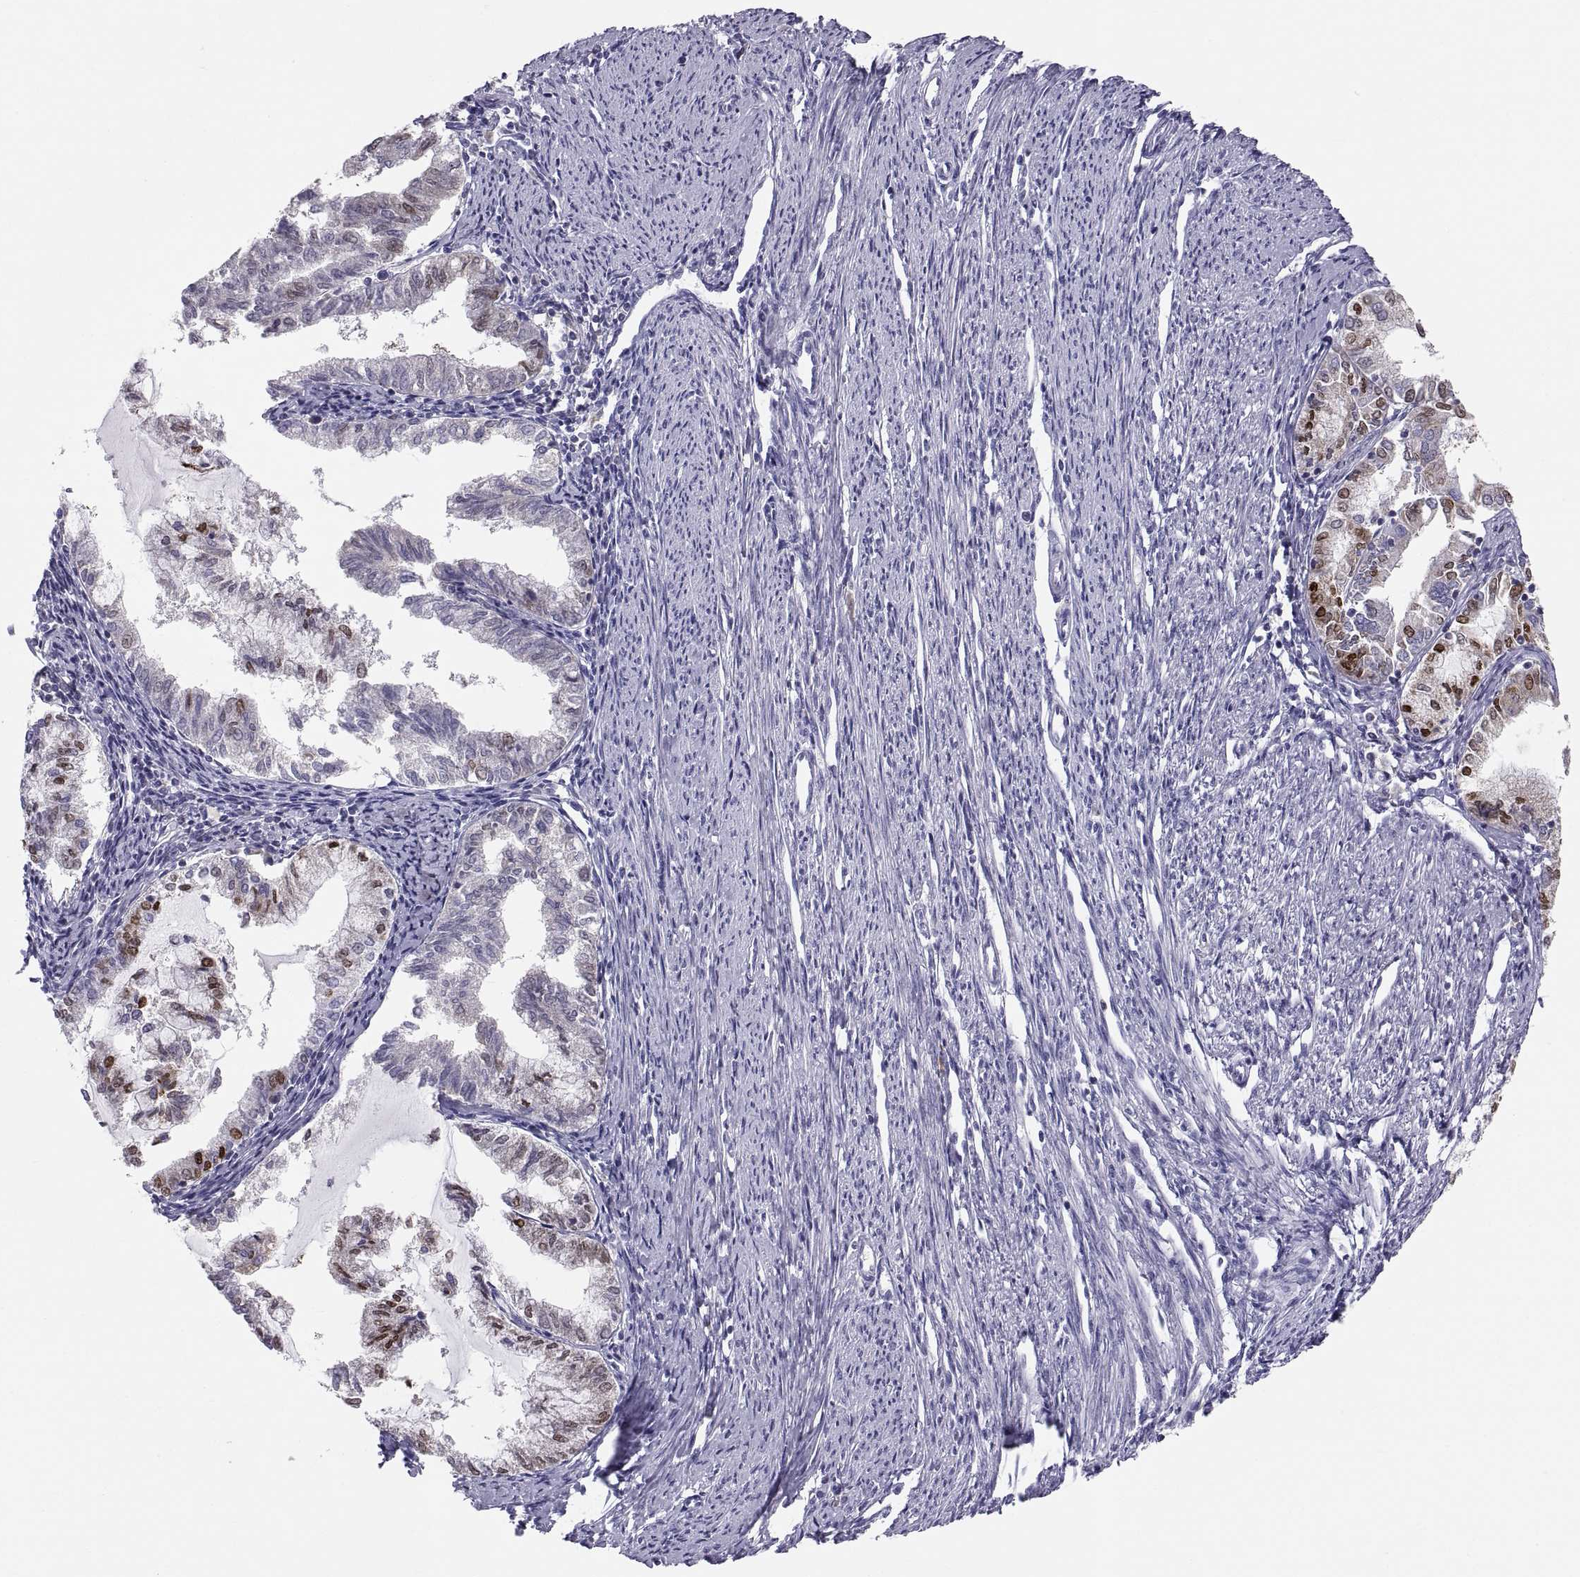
{"staining": {"intensity": "strong", "quantity": "<25%", "location": "nuclear"}, "tissue": "endometrial cancer", "cell_type": "Tumor cells", "image_type": "cancer", "snomed": [{"axis": "morphology", "description": "Adenocarcinoma, NOS"}, {"axis": "topography", "description": "Endometrium"}], "caption": "This is a micrograph of immunohistochemistry staining of adenocarcinoma (endometrial), which shows strong positivity in the nuclear of tumor cells.", "gene": "ERO1A", "patient": {"sex": "female", "age": 79}}